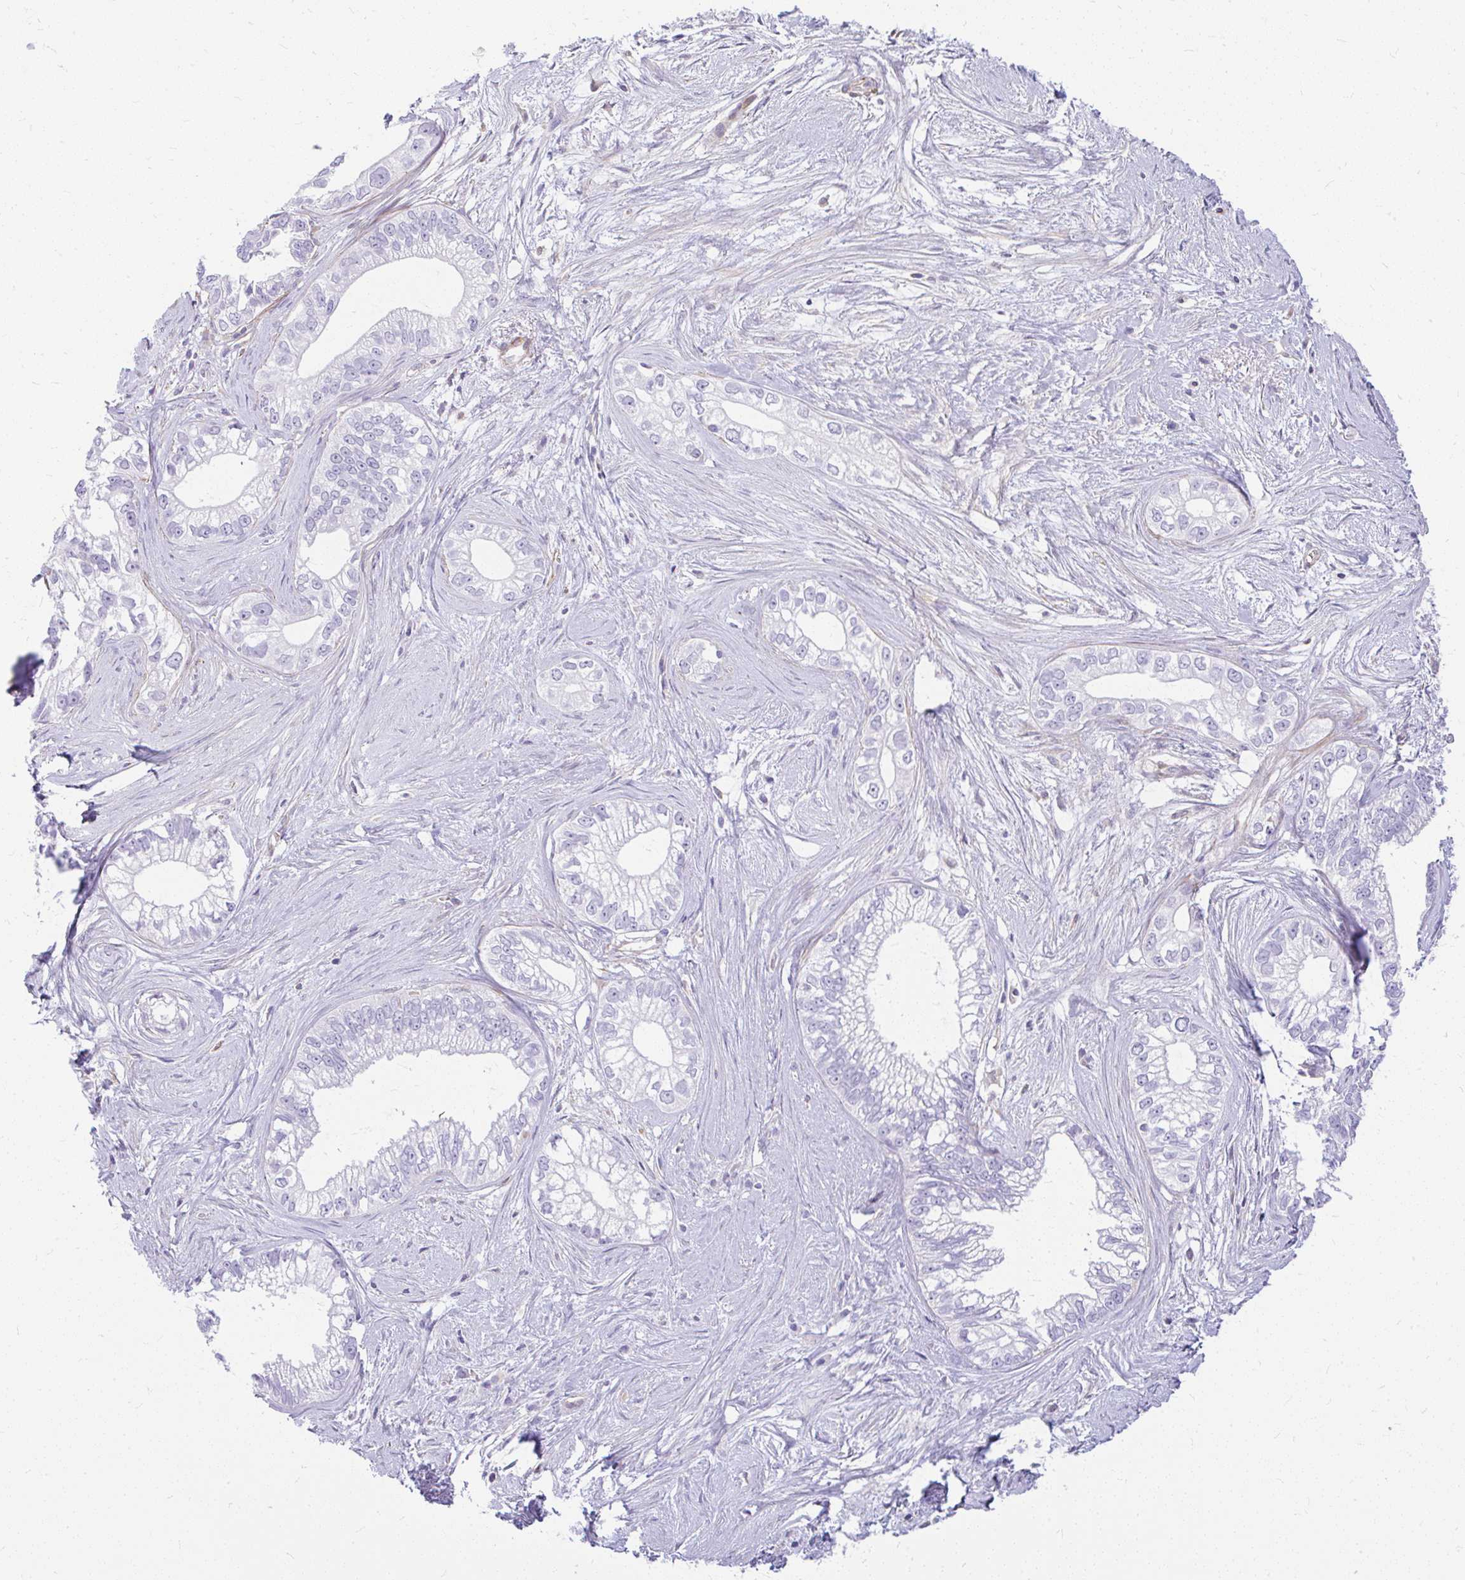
{"staining": {"intensity": "negative", "quantity": "none", "location": "none"}, "tissue": "pancreatic cancer", "cell_type": "Tumor cells", "image_type": "cancer", "snomed": [{"axis": "morphology", "description": "Adenocarcinoma, NOS"}, {"axis": "topography", "description": "Pancreas"}], "caption": "Tumor cells show no significant protein positivity in pancreatic cancer (adenocarcinoma).", "gene": "FAM83C", "patient": {"sex": "male", "age": 70}}